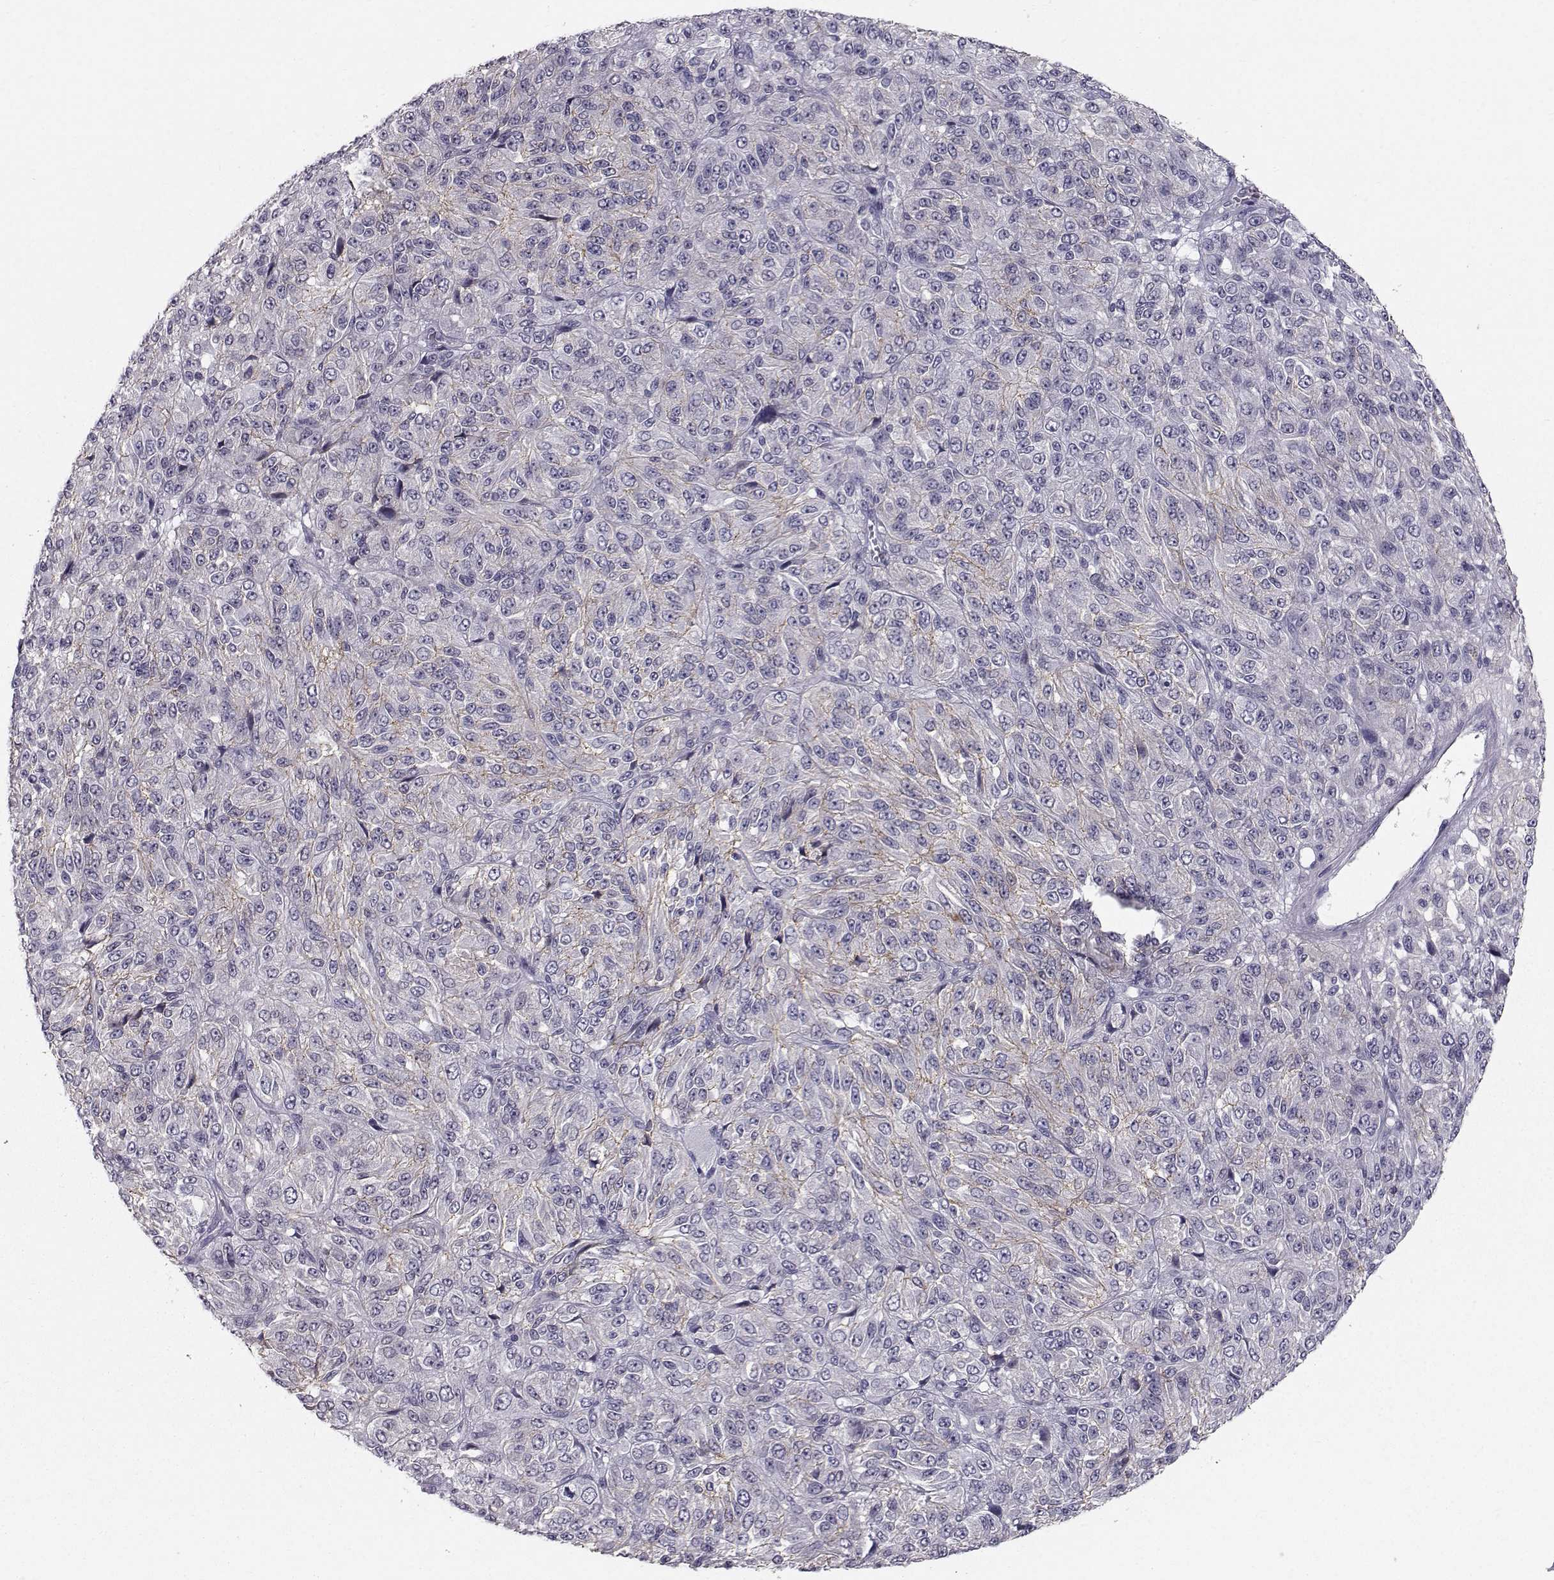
{"staining": {"intensity": "negative", "quantity": "none", "location": "none"}, "tissue": "melanoma", "cell_type": "Tumor cells", "image_type": "cancer", "snomed": [{"axis": "morphology", "description": "Malignant melanoma, Metastatic site"}, {"axis": "topography", "description": "Brain"}], "caption": "A micrograph of human malignant melanoma (metastatic site) is negative for staining in tumor cells.", "gene": "SPDYE4", "patient": {"sex": "female", "age": 56}}